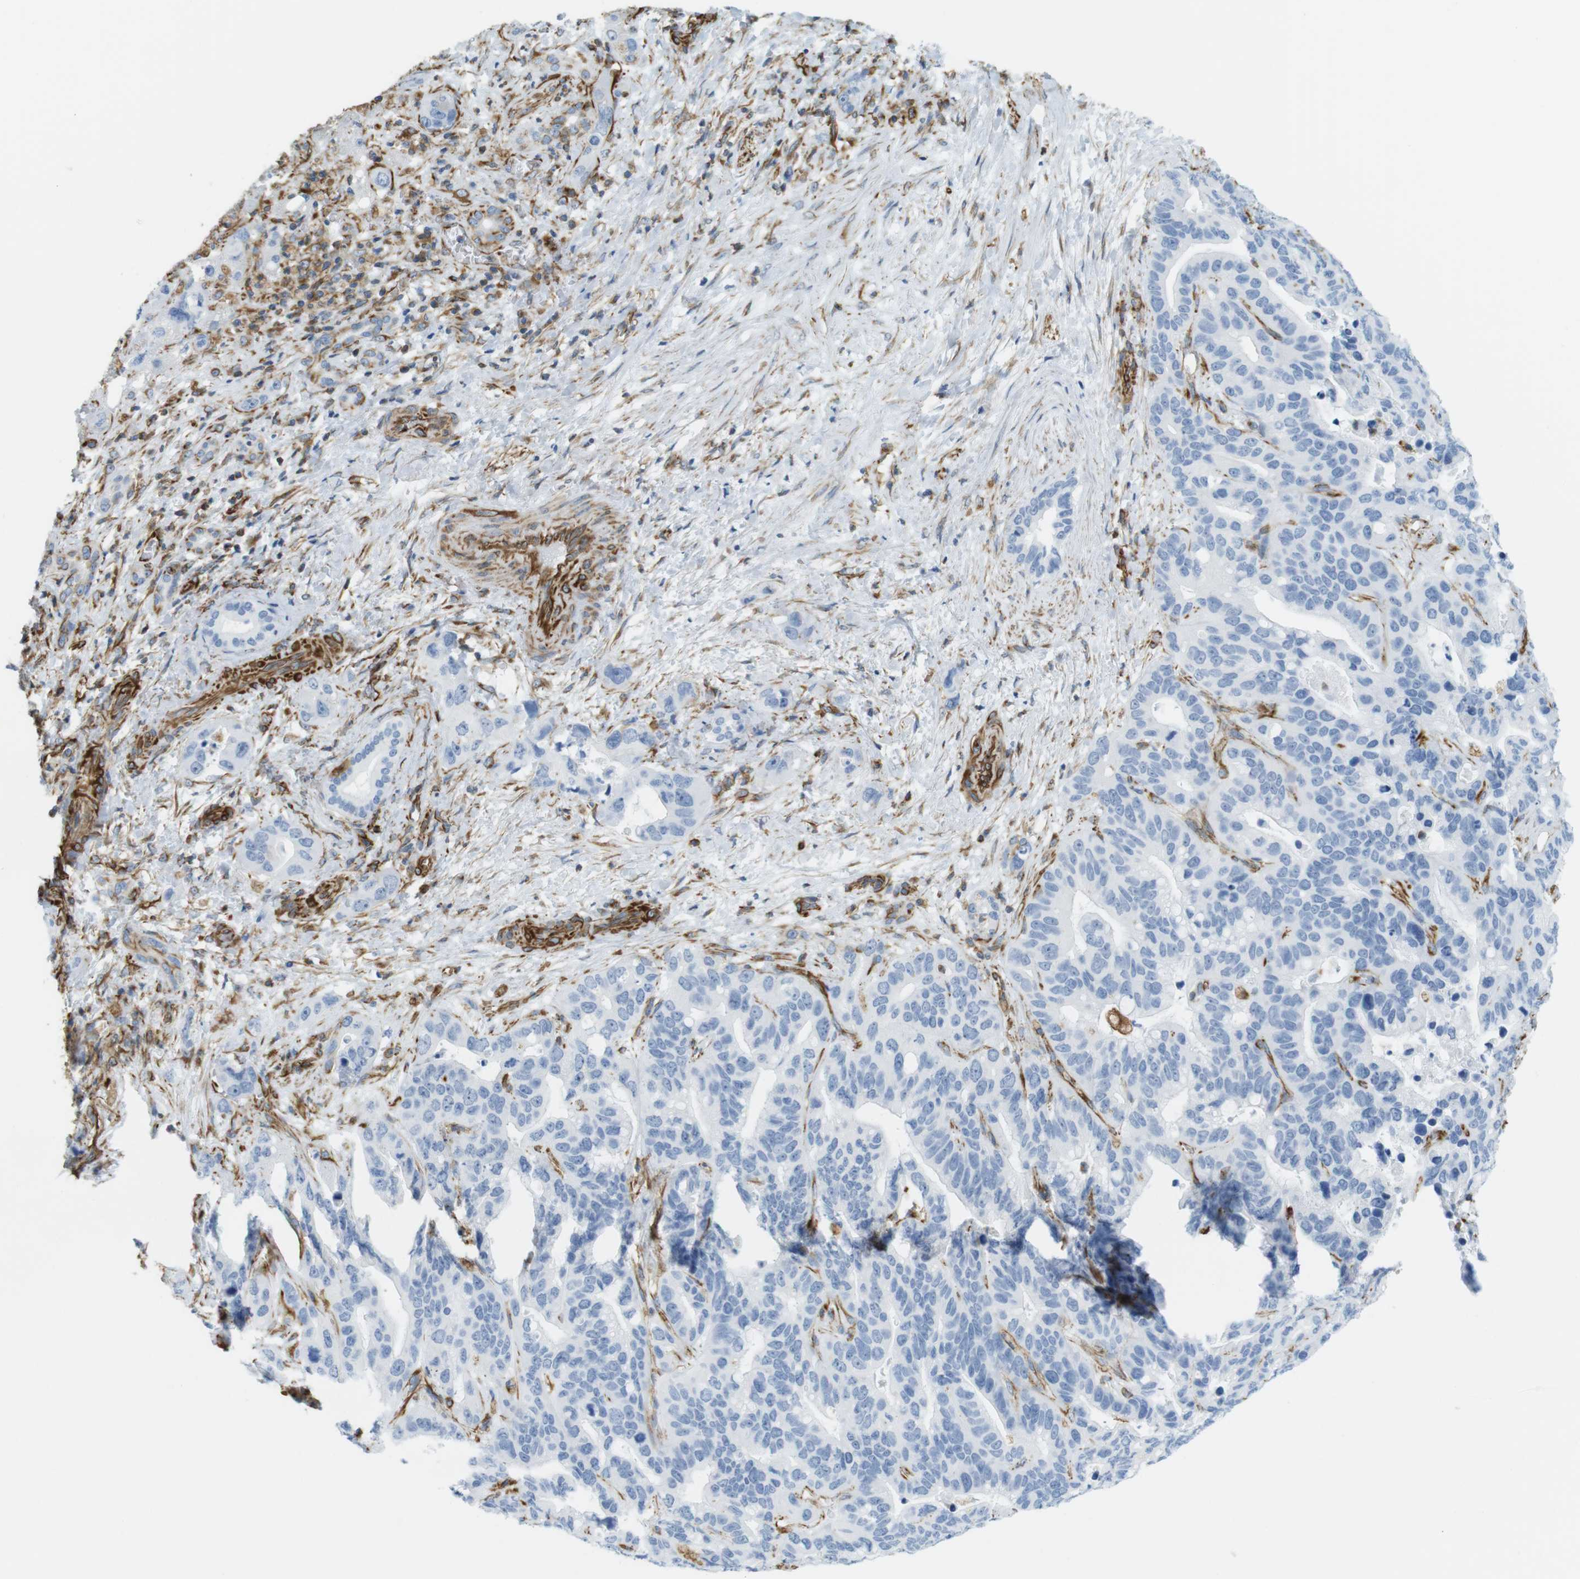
{"staining": {"intensity": "negative", "quantity": "none", "location": "none"}, "tissue": "liver cancer", "cell_type": "Tumor cells", "image_type": "cancer", "snomed": [{"axis": "morphology", "description": "Cholangiocarcinoma"}, {"axis": "topography", "description": "Liver"}], "caption": "Tumor cells are negative for brown protein staining in liver cancer. (DAB (3,3'-diaminobenzidine) immunohistochemistry (IHC) visualized using brightfield microscopy, high magnification).", "gene": "MS4A10", "patient": {"sex": "female", "age": 65}}